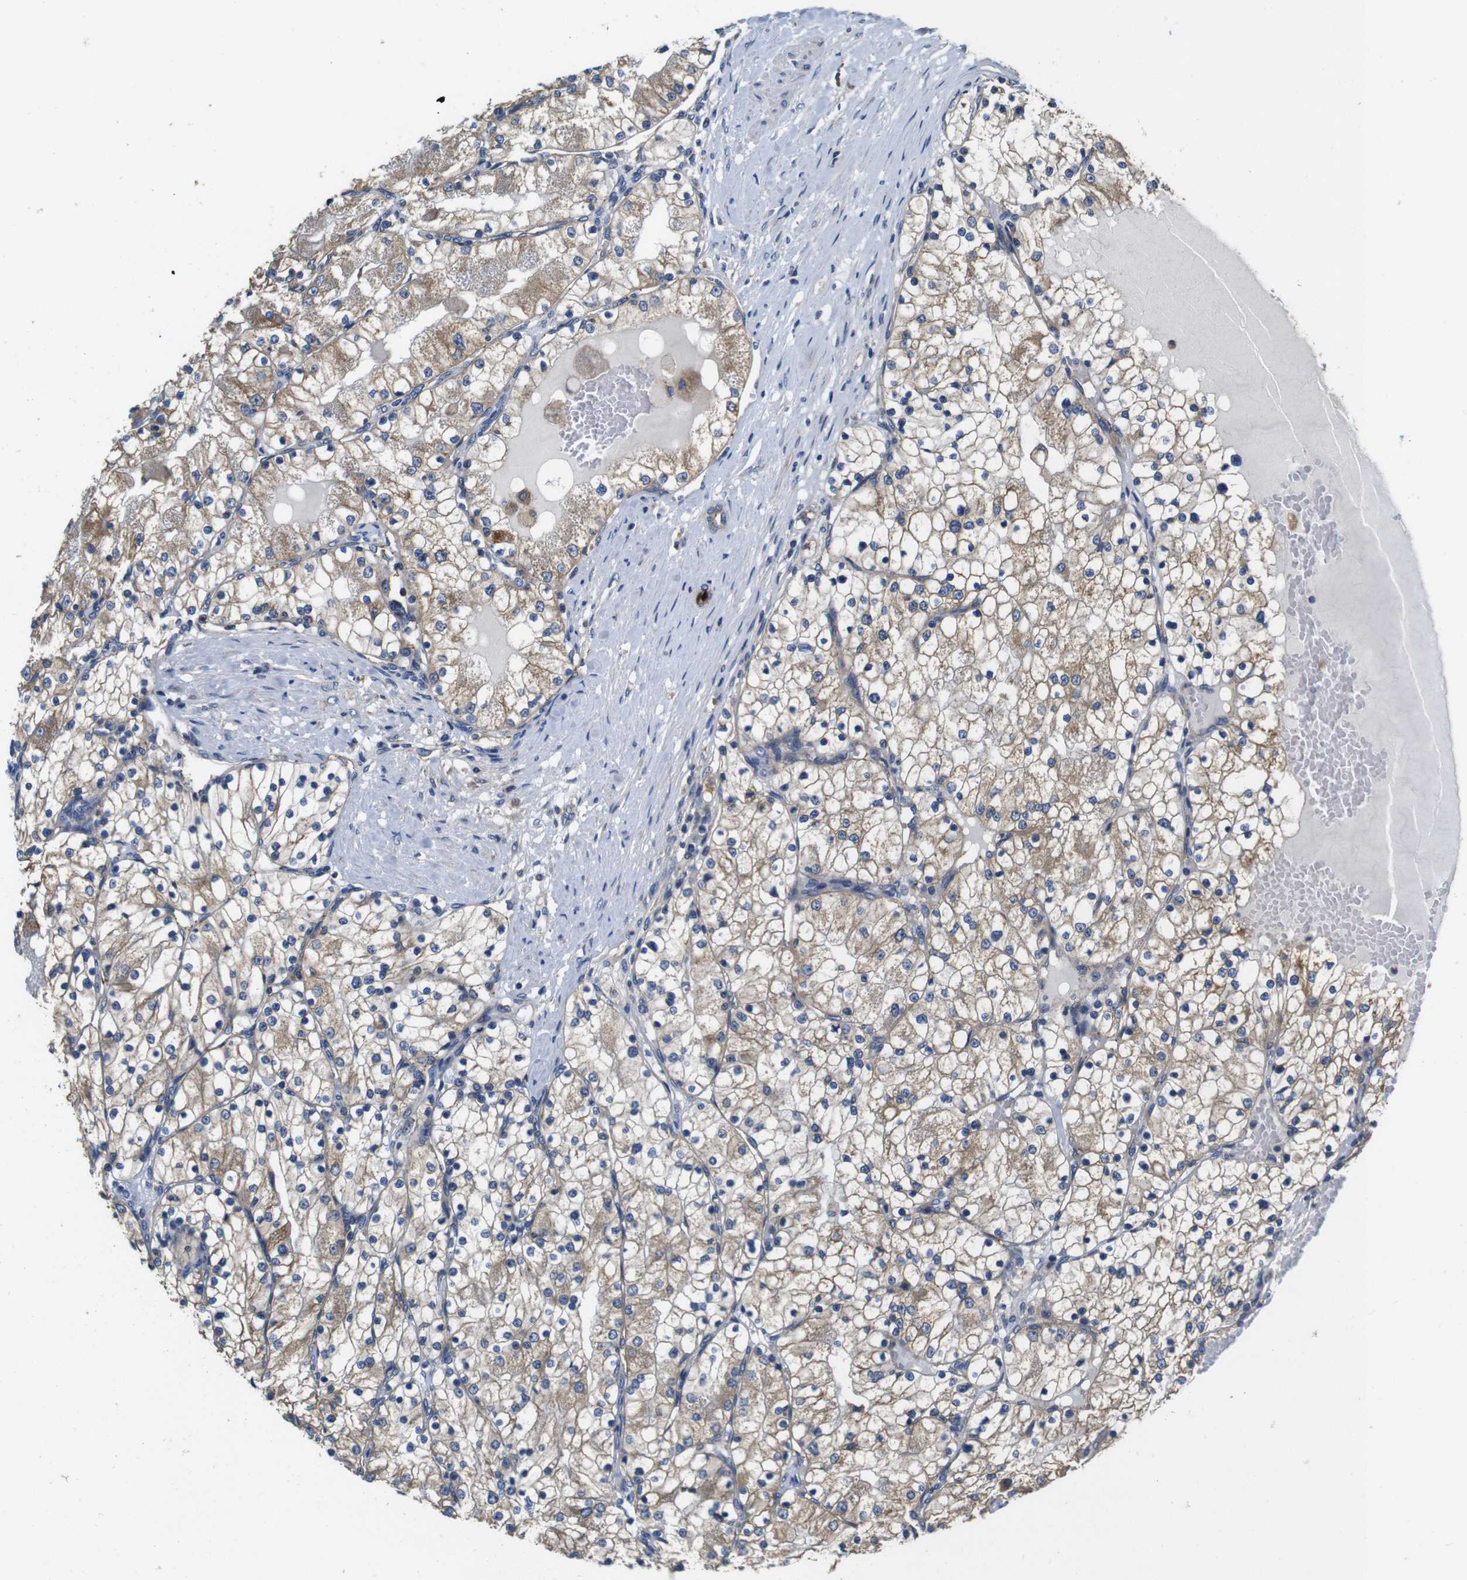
{"staining": {"intensity": "moderate", "quantity": ">75%", "location": "cytoplasmic/membranous"}, "tissue": "renal cancer", "cell_type": "Tumor cells", "image_type": "cancer", "snomed": [{"axis": "morphology", "description": "Adenocarcinoma, NOS"}, {"axis": "topography", "description": "Kidney"}], "caption": "Adenocarcinoma (renal) was stained to show a protein in brown. There is medium levels of moderate cytoplasmic/membranous expression in about >75% of tumor cells.", "gene": "MARCHF7", "patient": {"sex": "male", "age": 68}}